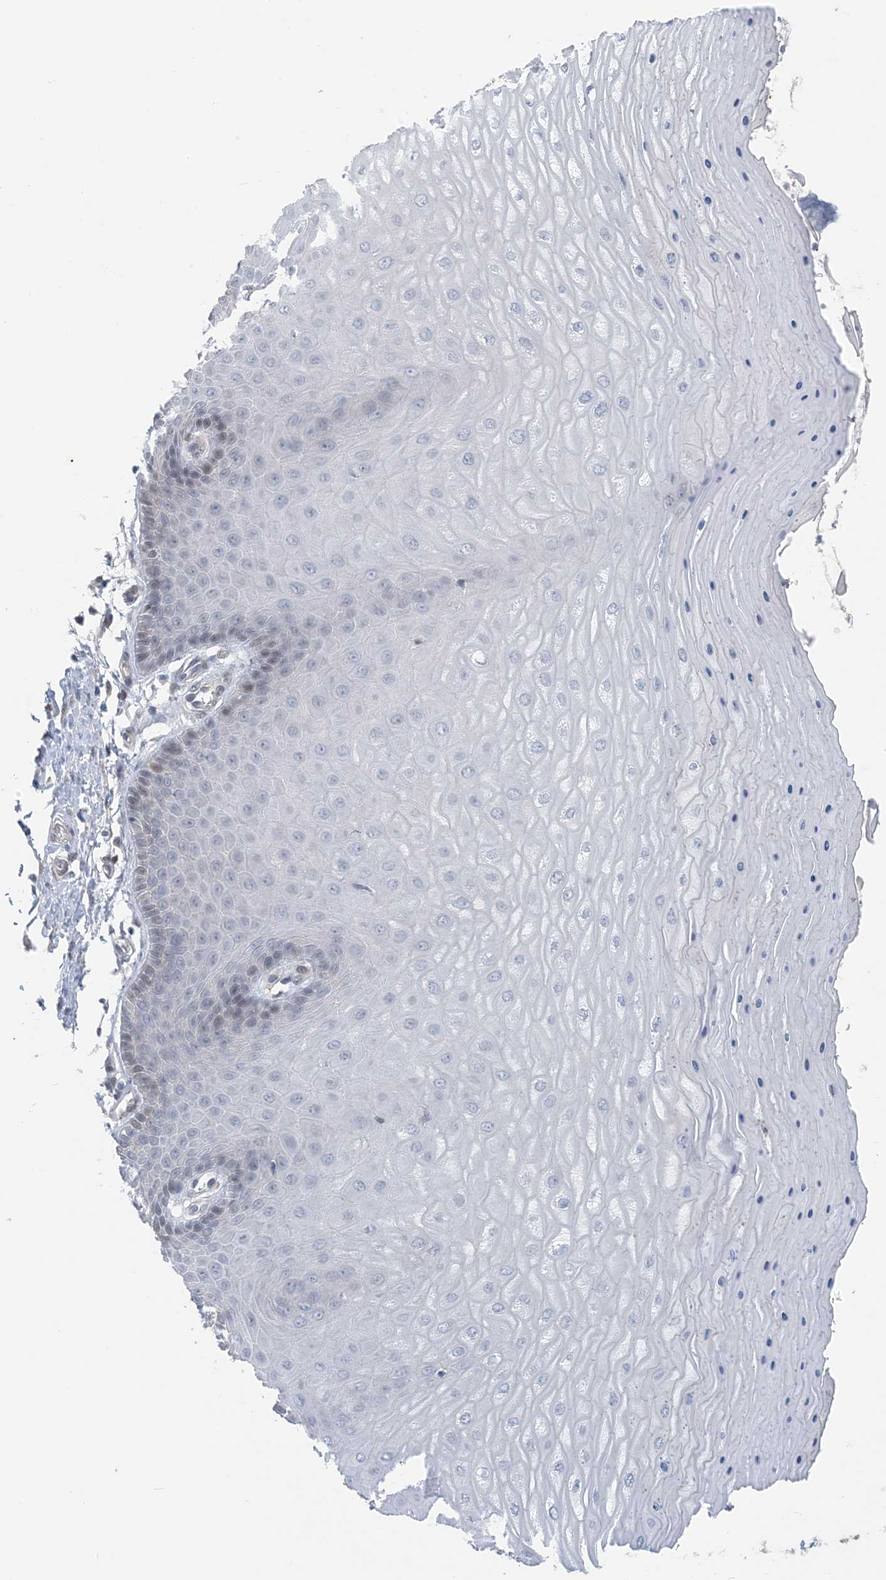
{"staining": {"intensity": "negative", "quantity": "none", "location": "none"}, "tissue": "cervix", "cell_type": "Glandular cells", "image_type": "normal", "snomed": [{"axis": "morphology", "description": "Normal tissue, NOS"}, {"axis": "topography", "description": "Cervix"}], "caption": "Glandular cells are negative for brown protein staining in unremarkable cervix. Brightfield microscopy of immunohistochemistry (IHC) stained with DAB (brown) and hematoxylin (blue), captured at high magnification.", "gene": "ZC3H12A", "patient": {"sex": "female", "age": 55}}